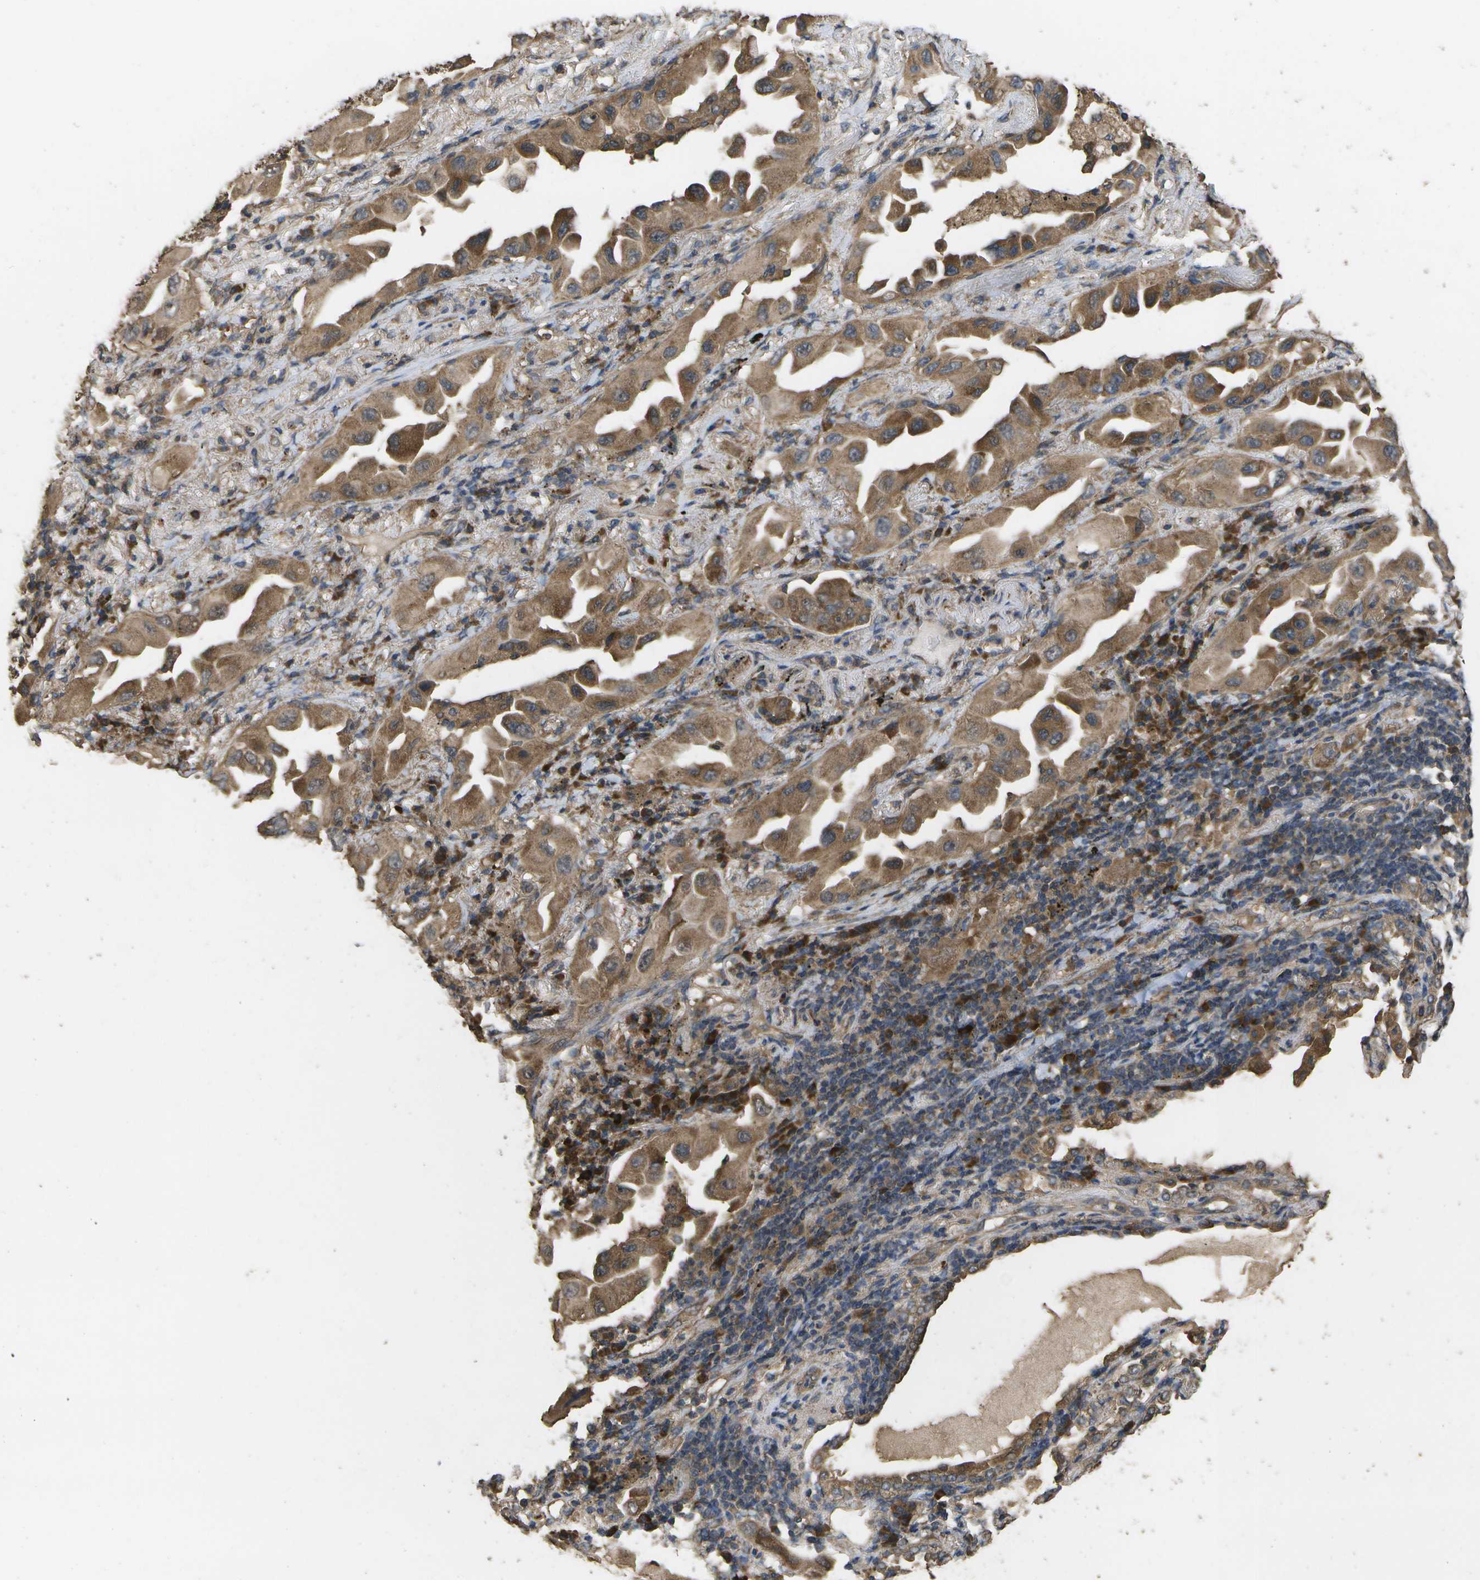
{"staining": {"intensity": "moderate", "quantity": ">75%", "location": "cytoplasmic/membranous"}, "tissue": "lung cancer", "cell_type": "Tumor cells", "image_type": "cancer", "snomed": [{"axis": "morphology", "description": "Adenocarcinoma, NOS"}, {"axis": "topography", "description": "Lung"}], "caption": "Lung cancer stained for a protein (brown) demonstrates moderate cytoplasmic/membranous positive staining in about >75% of tumor cells.", "gene": "SACS", "patient": {"sex": "female", "age": 65}}